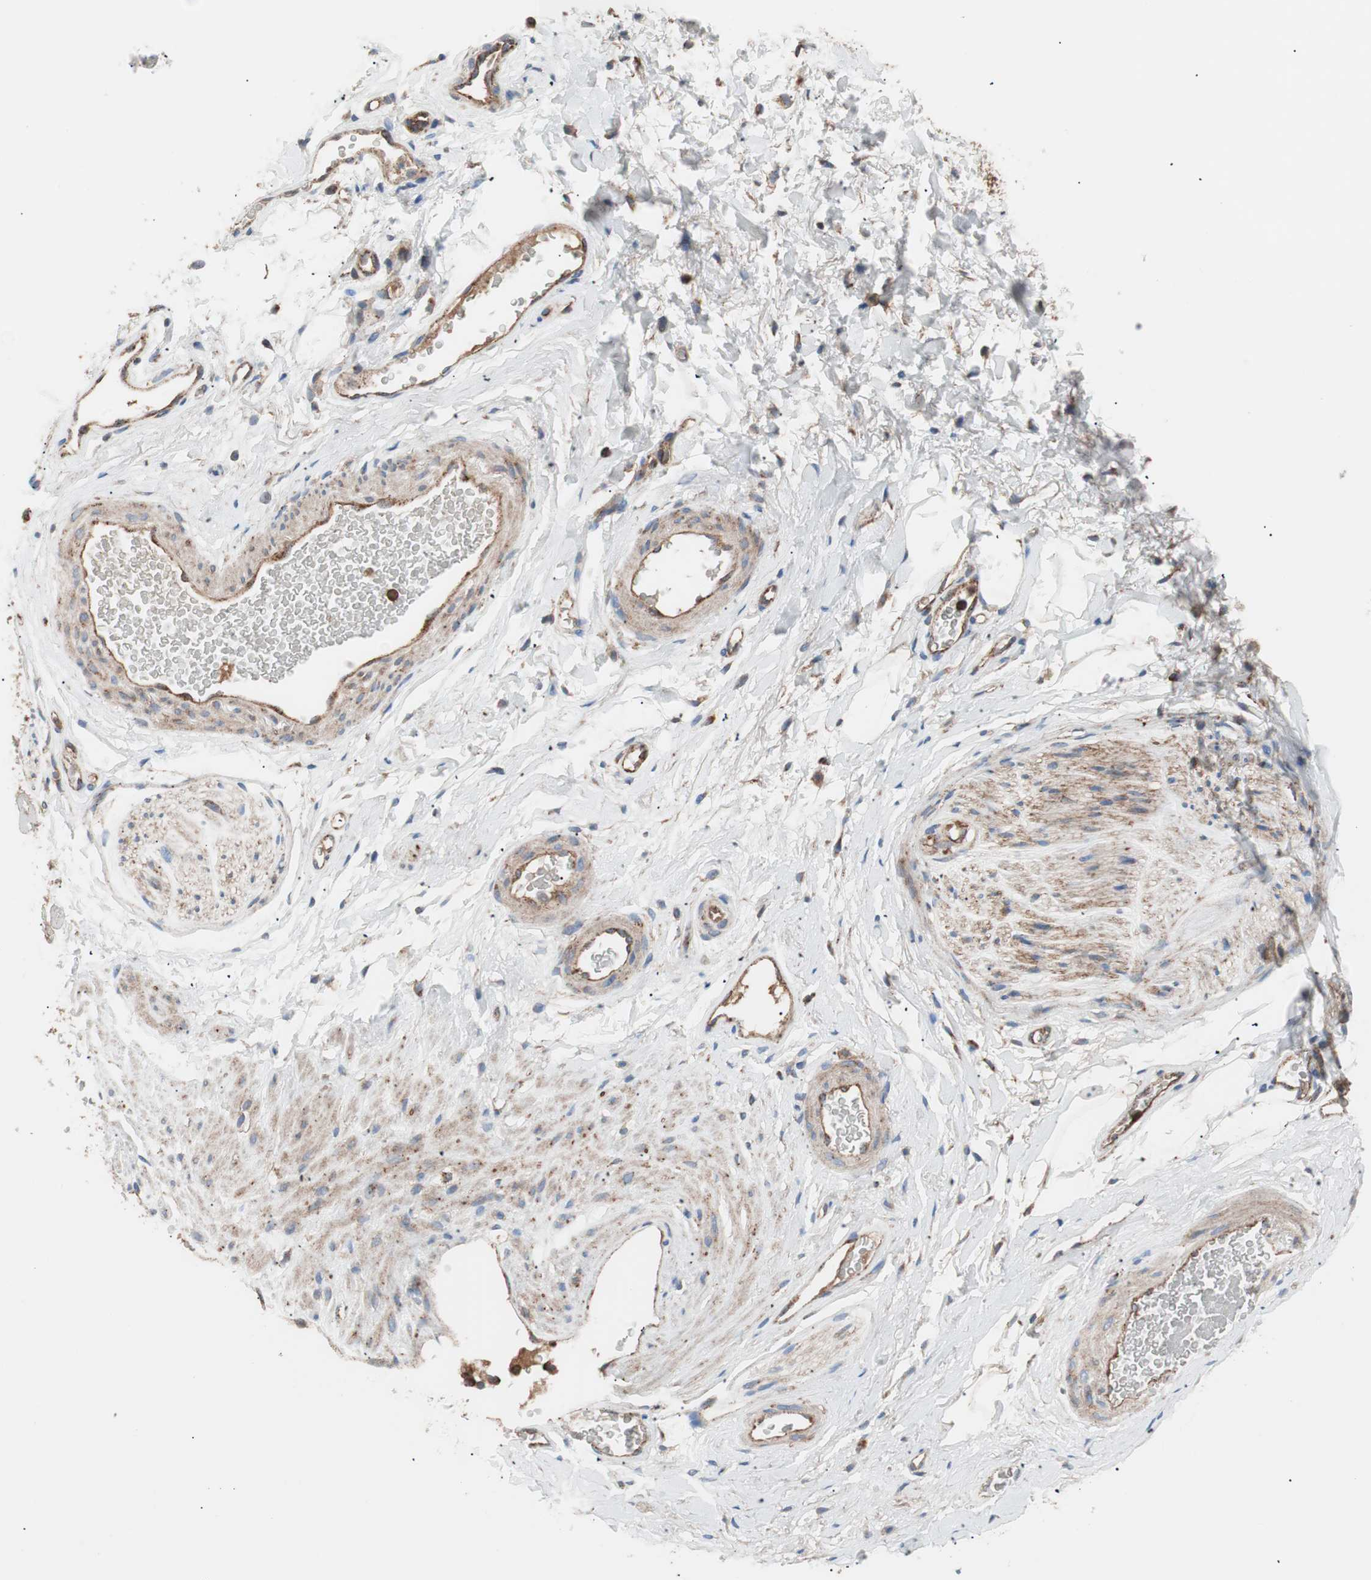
{"staining": {"intensity": "moderate", "quantity": "25%-75%", "location": "cytoplasmic/membranous"}, "tissue": "adipose tissue", "cell_type": "Adipocytes", "image_type": "normal", "snomed": [{"axis": "morphology", "description": "Normal tissue, NOS"}, {"axis": "topography", "description": "Soft tissue"}, {"axis": "topography", "description": "Peripheral nerve tissue"}], "caption": "Unremarkable adipose tissue shows moderate cytoplasmic/membranous positivity in approximately 25%-75% of adipocytes, visualized by immunohistochemistry. (DAB IHC with brightfield microscopy, high magnification).", "gene": "FLOT2", "patient": {"sex": "female", "age": 71}}